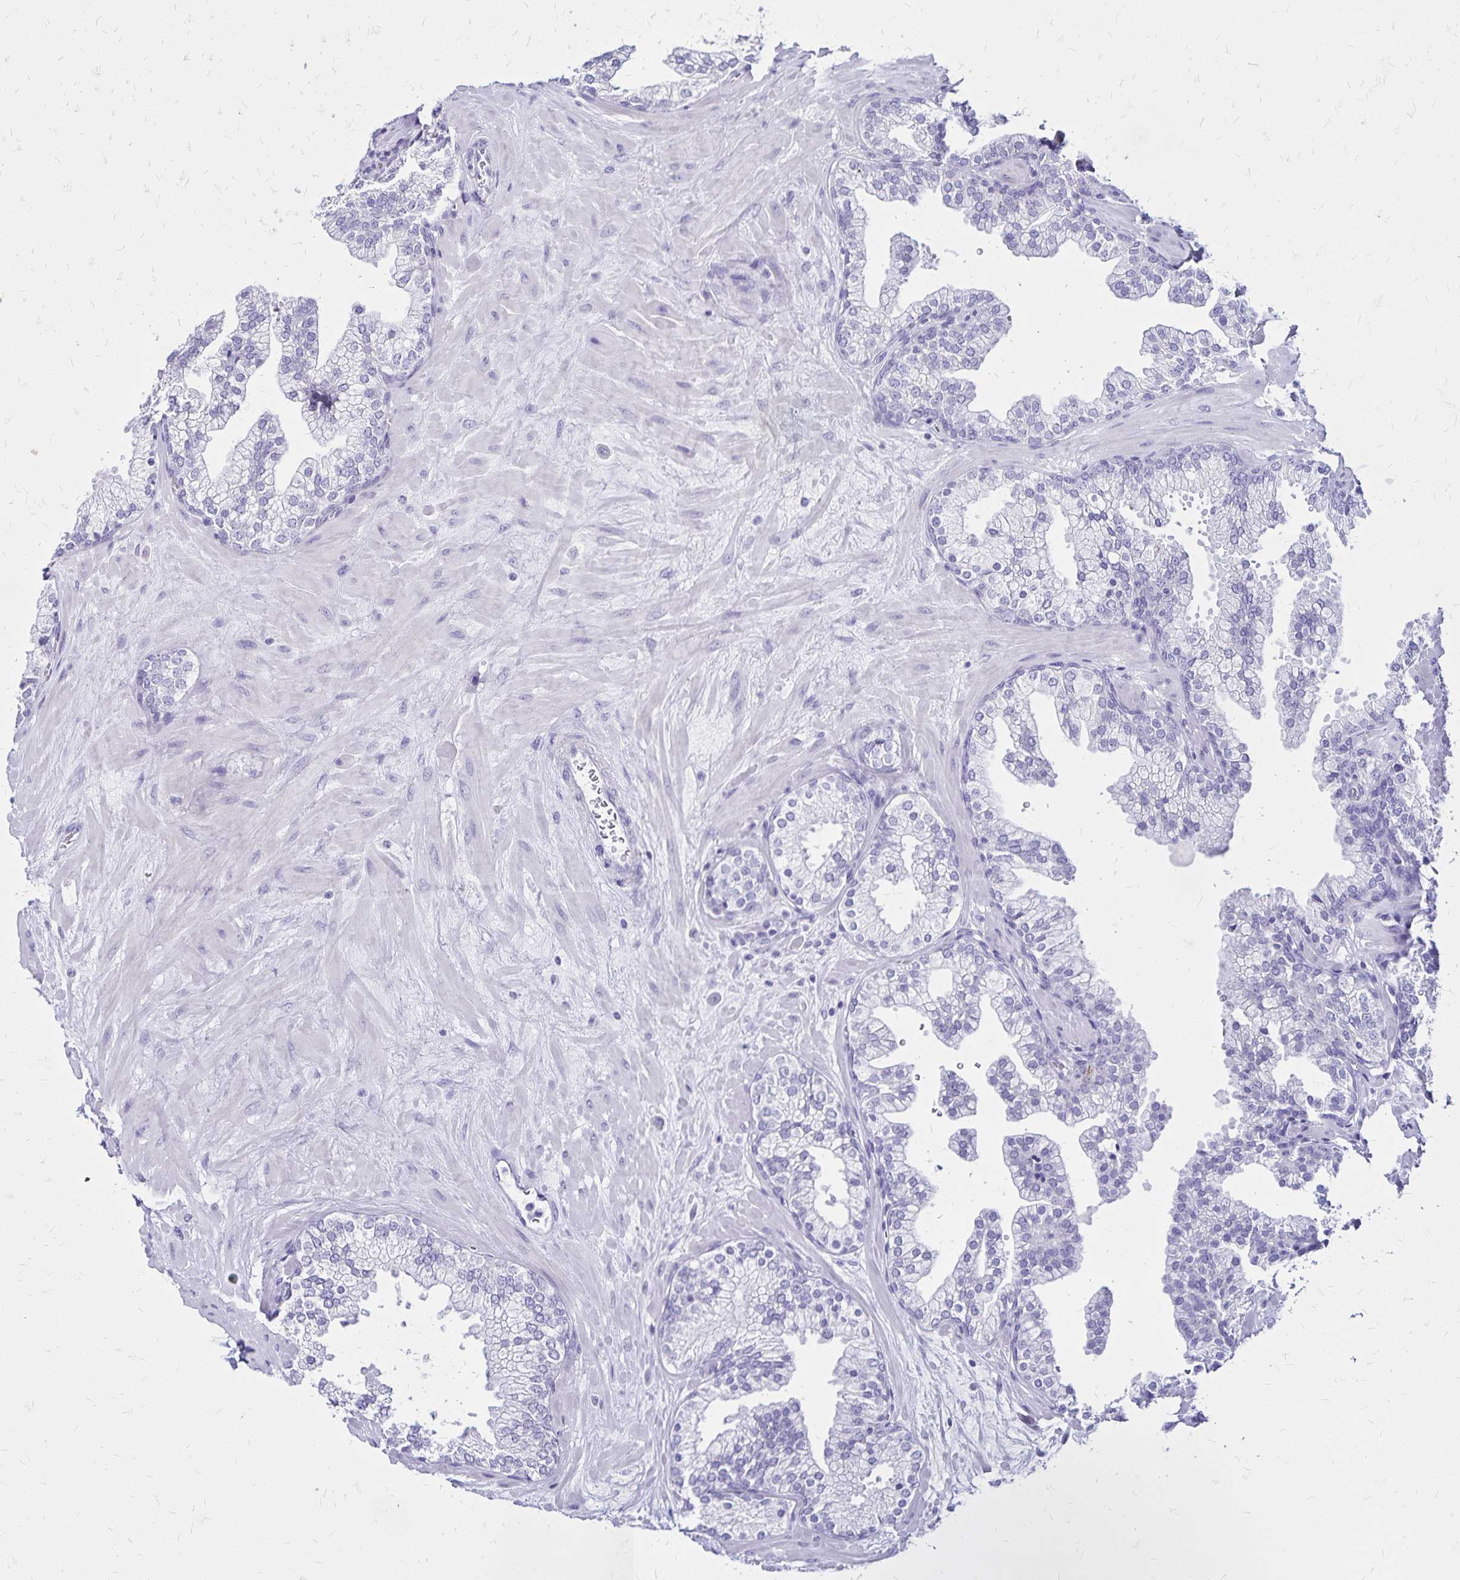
{"staining": {"intensity": "negative", "quantity": "none", "location": "none"}, "tissue": "prostate", "cell_type": "Glandular cells", "image_type": "normal", "snomed": [{"axis": "morphology", "description": "Normal tissue, NOS"}, {"axis": "topography", "description": "Prostate"}, {"axis": "topography", "description": "Peripheral nerve tissue"}], "caption": "This photomicrograph is of unremarkable prostate stained with immunohistochemistry (IHC) to label a protein in brown with the nuclei are counter-stained blue. There is no expression in glandular cells.", "gene": "LIN28B", "patient": {"sex": "male", "age": 61}}